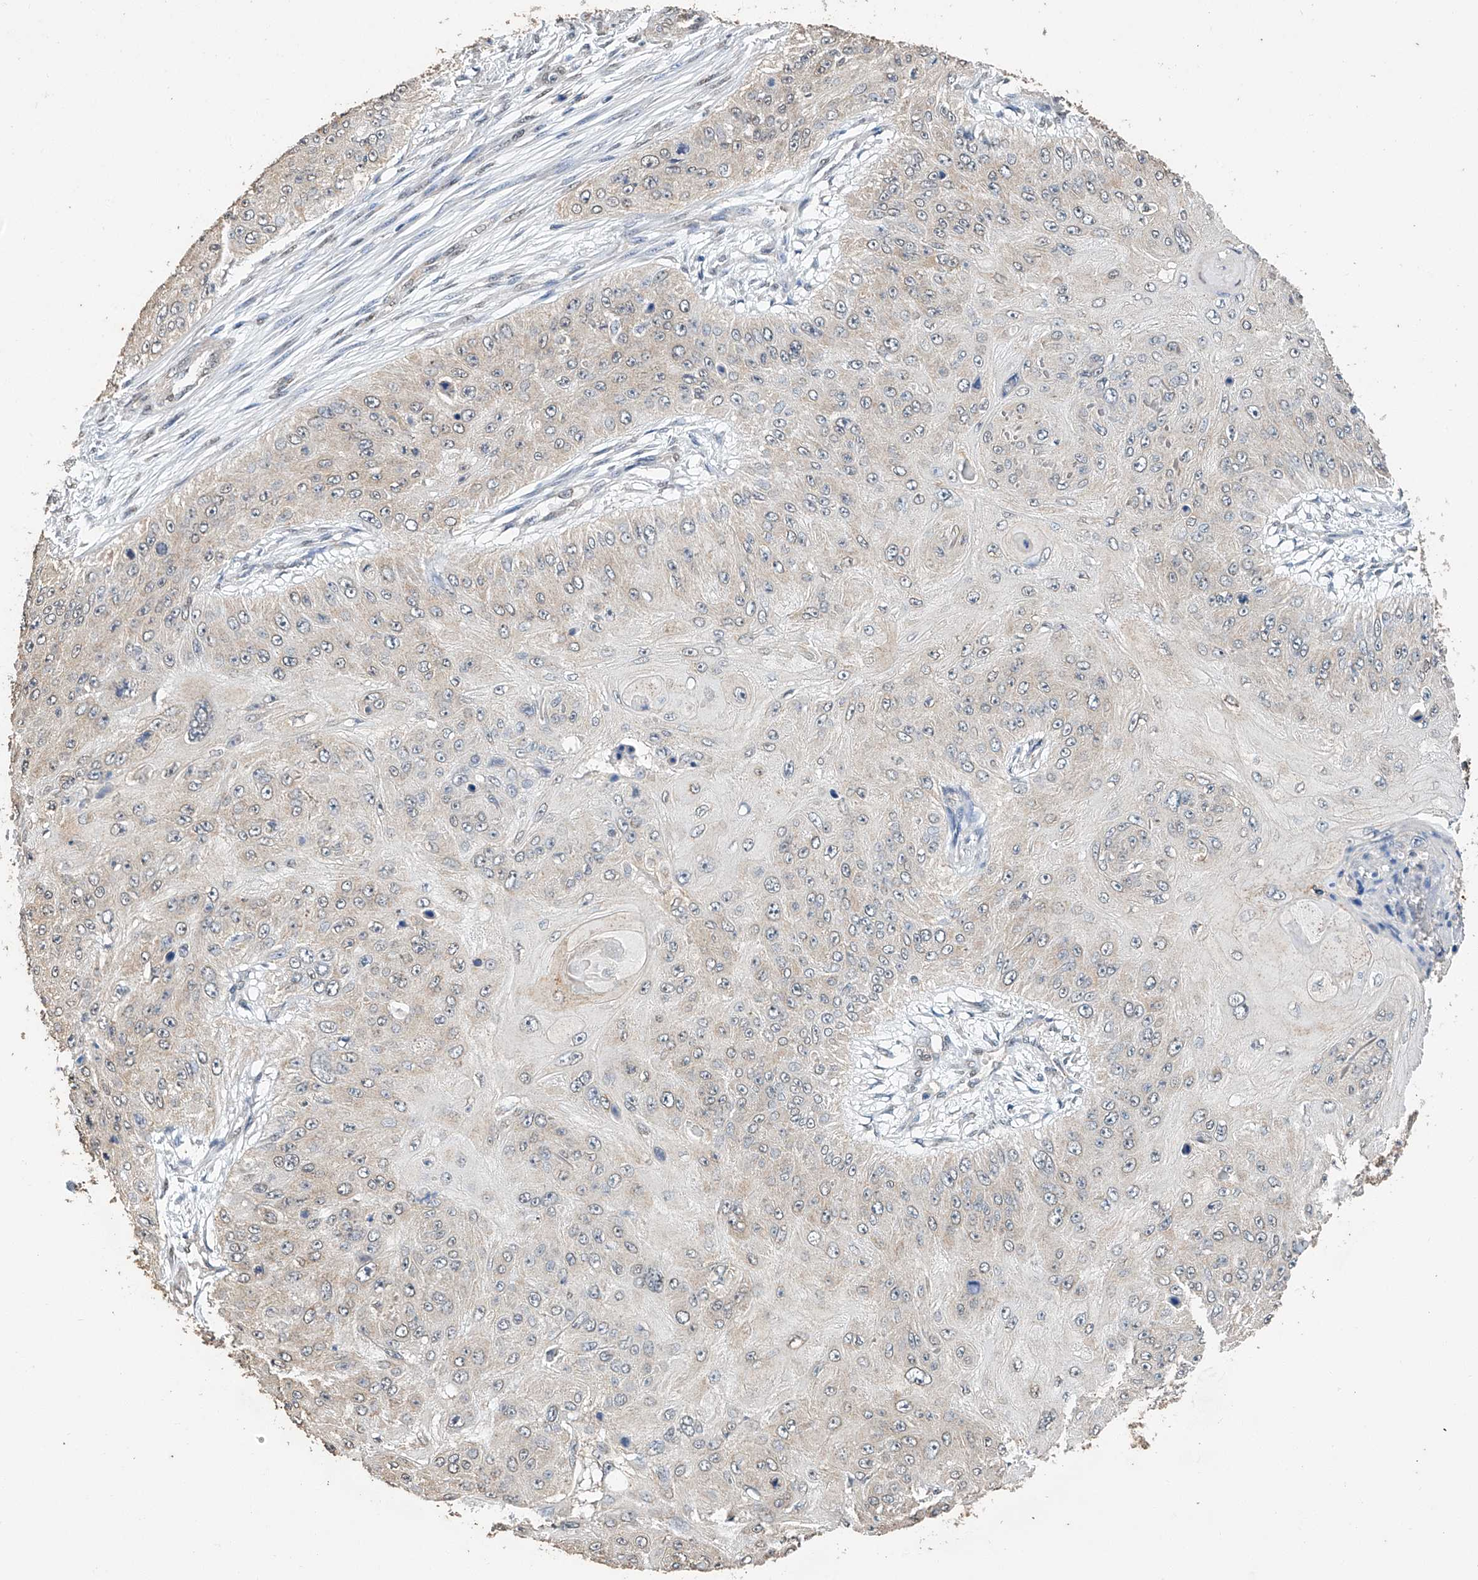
{"staining": {"intensity": "negative", "quantity": "none", "location": "none"}, "tissue": "skin cancer", "cell_type": "Tumor cells", "image_type": "cancer", "snomed": [{"axis": "morphology", "description": "Squamous cell carcinoma, NOS"}, {"axis": "topography", "description": "Skin"}], "caption": "This is a photomicrograph of IHC staining of skin cancer, which shows no staining in tumor cells. The staining is performed using DAB brown chromogen with nuclei counter-stained in using hematoxylin.", "gene": "CERS4", "patient": {"sex": "female", "age": 80}}